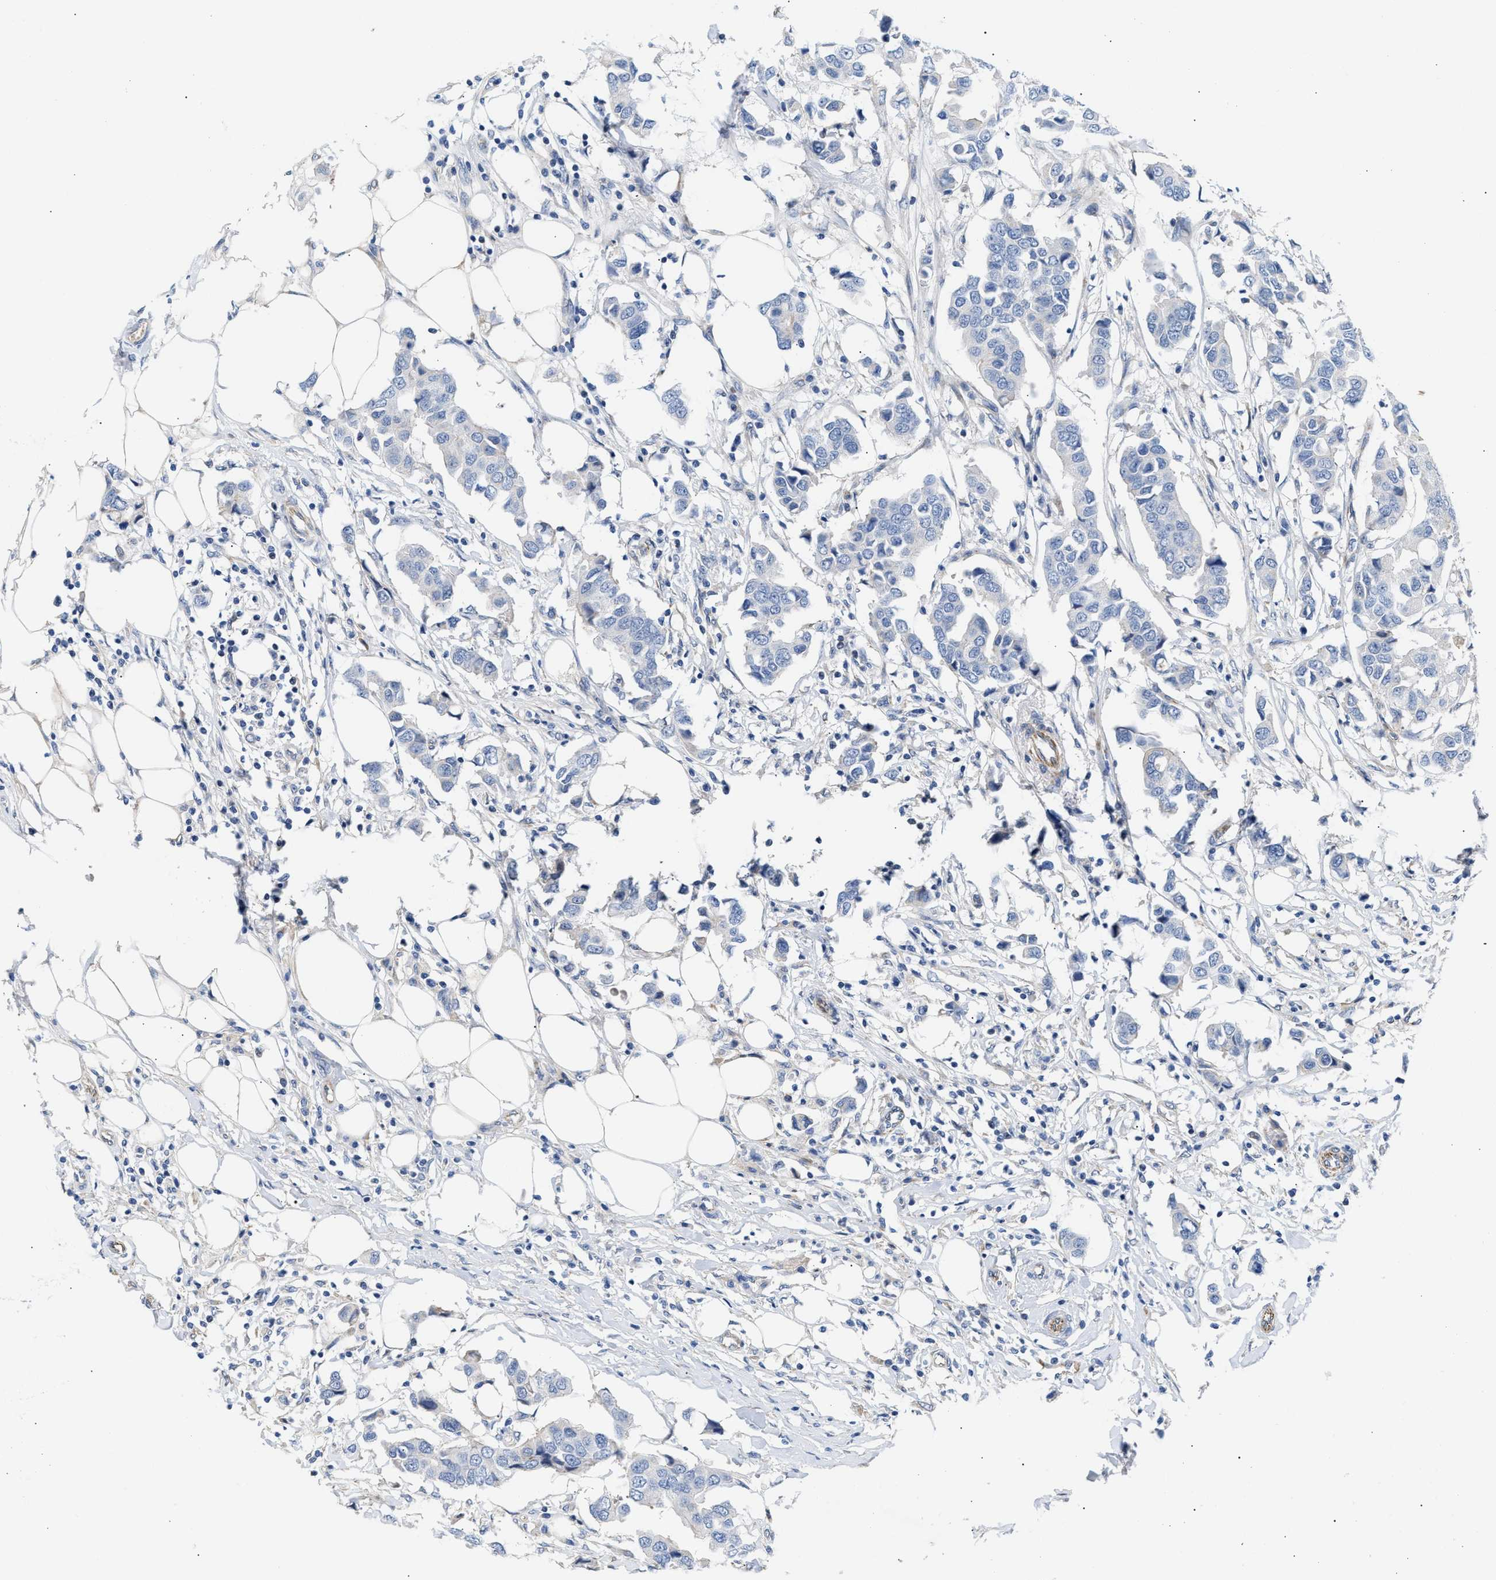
{"staining": {"intensity": "negative", "quantity": "none", "location": "none"}, "tissue": "breast cancer", "cell_type": "Tumor cells", "image_type": "cancer", "snomed": [{"axis": "morphology", "description": "Duct carcinoma"}, {"axis": "topography", "description": "Breast"}], "caption": "A photomicrograph of human breast cancer (intraductal carcinoma) is negative for staining in tumor cells. (DAB immunohistochemistry, high magnification).", "gene": "TFPI", "patient": {"sex": "female", "age": 80}}